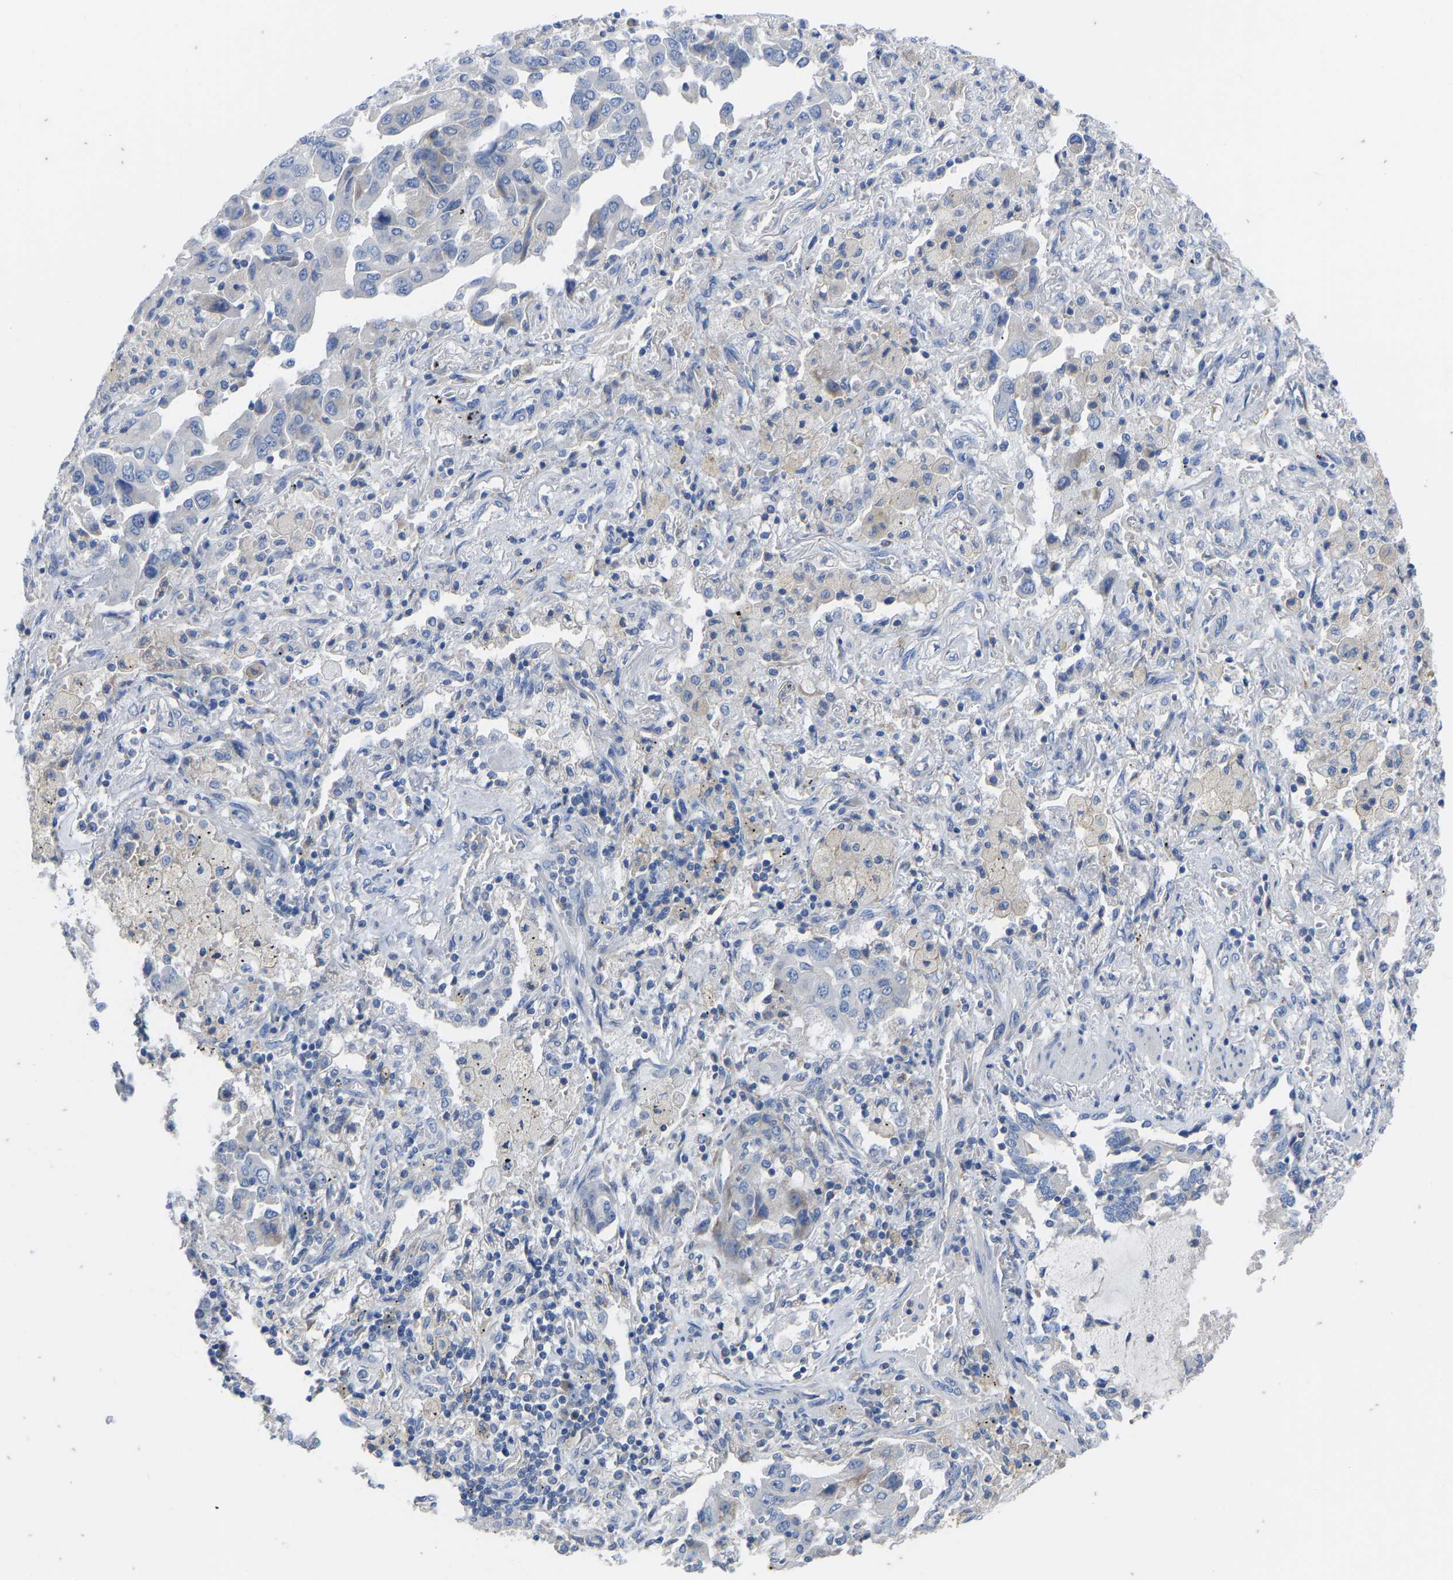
{"staining": {"intensity": "negative", "quantity": "none", "location": "none"}, "tissue": "lung cancer", "cell_type": "Tumor cells", "image_type": "cancer", "snomed": [{"axis": "morphology", "description": "Adenocarcinoma, NOS"}, {"axis": "topography", "description": "Lung"}], "caption": "High power microscopy micrograph of an IHC image of lung cancer (adenocarcinoma), revealing no significant positivity in tumor cells. (DAB (3,3'-diaminobenzidine) immunohistochemistry (IHC) visualized using brightfield microscopy, high magnification).", "gene": "OLIG2", "patient": {"sex": "female", "age": 65}}